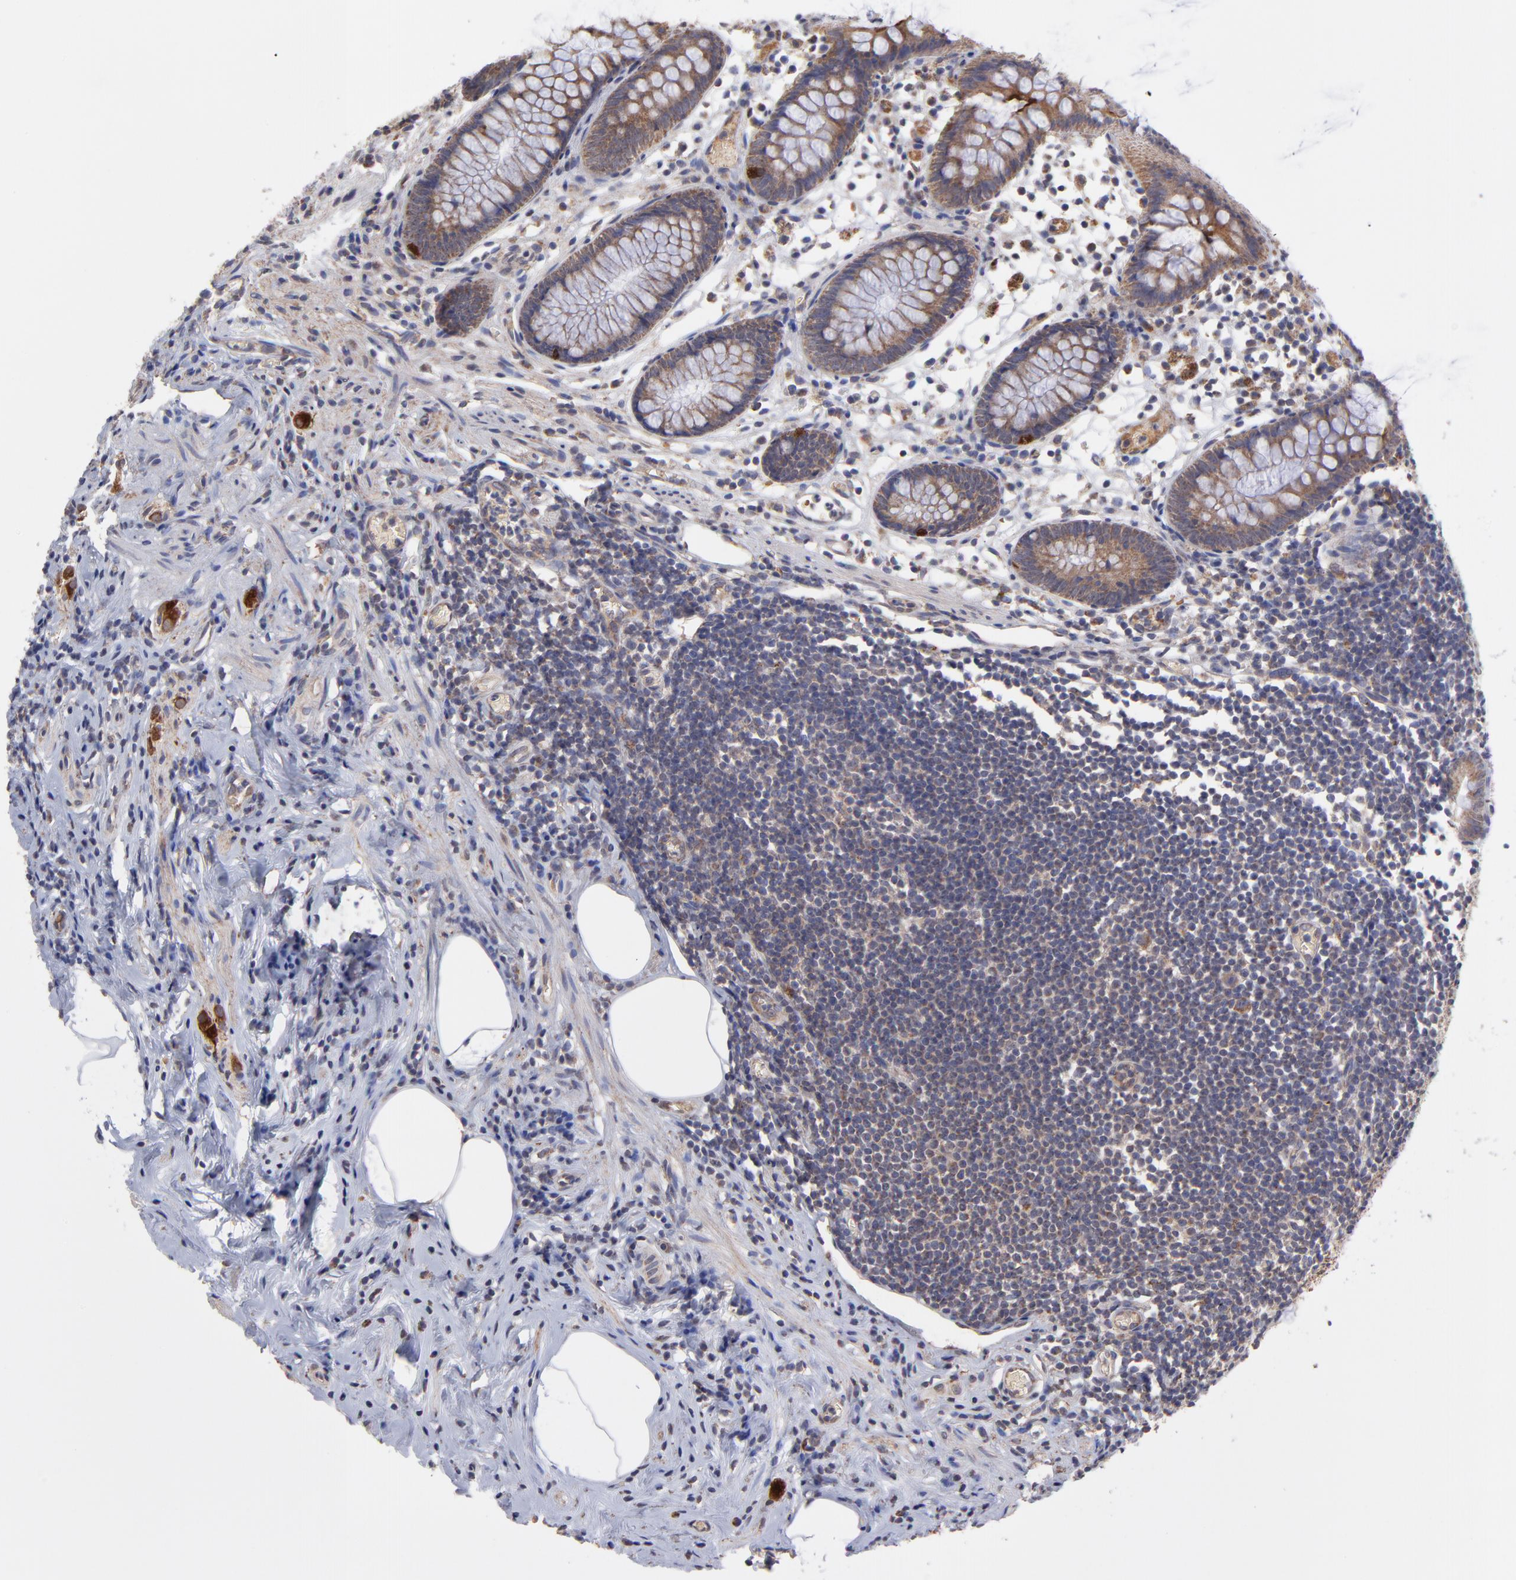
{"staining": {"intensity": "moderate", "quantity": ">75%", "location": "cytoplasmic/membranous"}, "tissue": "appendix", "cell_type": "Glandular cells", "image_type": "normal", "snomed": [{"axis": "morphology", "description": "Normal tissue, NOS"}, {"axis": "topography", "description": "Appendix"}], "caption": "Appendix stained with DAB IHC shows medium levels of moderate cytoplasmic/membranous positivity in approximately >75% of glandular cells. Using DAB (3,3'-diaminobenzidine) (brown) and hematoxylin (blue) stains, captured at high magnification using brightfield microscopy.", "gene": "UBE2H", "patient": {"sex": "male", "age": 38}}